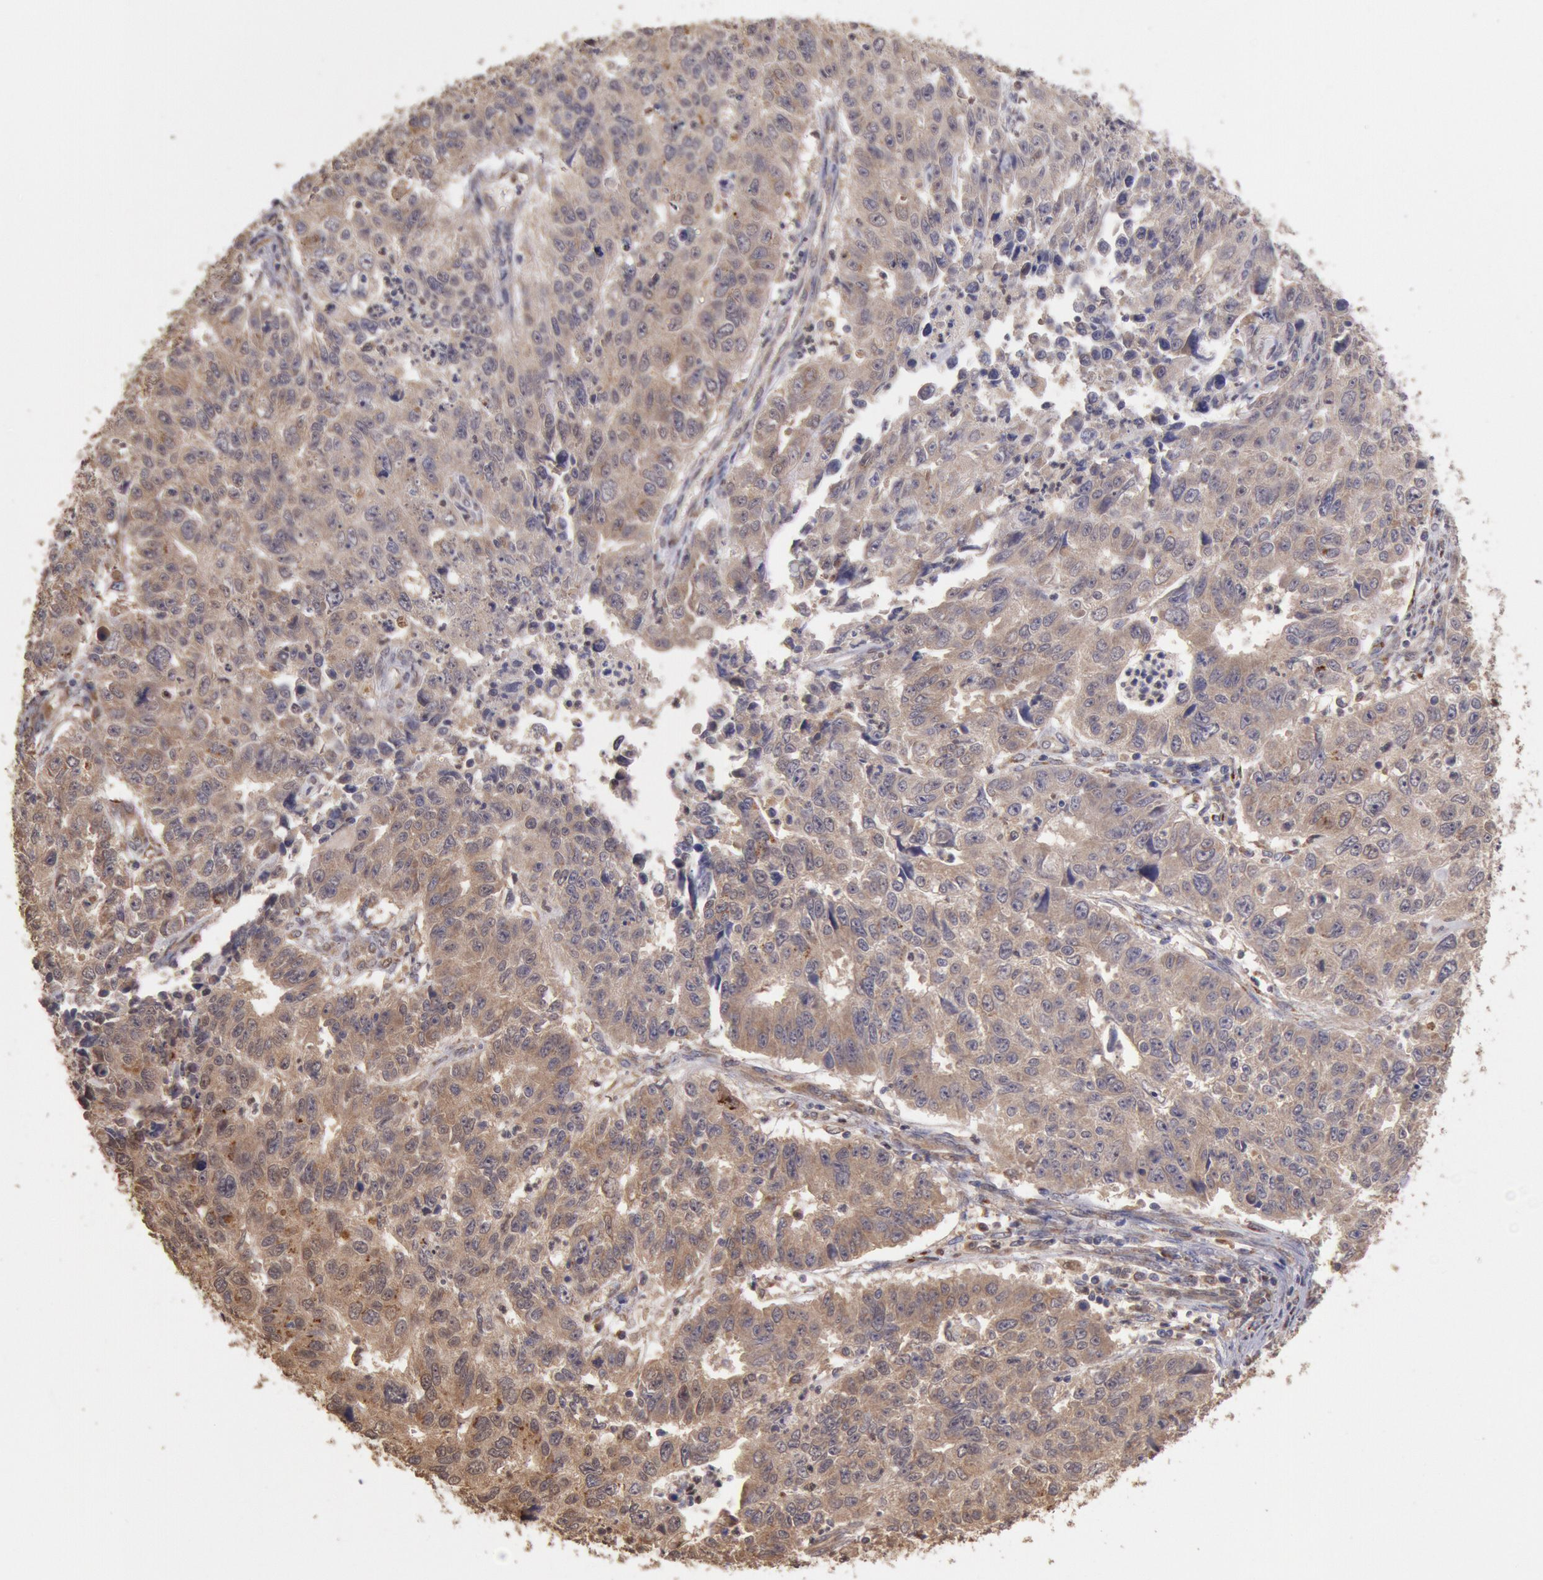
{"staining": {"intensity": "strong", "quantity": ">75%", "location": "cytoplasmic/membranous,nuclear"}, "tissue": "endometrial cancer", "cell_type": "Tumor cells", "image_type": "cancer", "snomed": [{"axis": "morphology", "description": "Adenocarcinoma, NOS"}, {"axis": "topography", "description": "Endometrium"}], "caption": "A photomicrograph showing strong cytoplasmic/membranous and nuclear staining in about >75% of tumor cells in endometrial cancer (adenocarcinoma), as visualized by brown immunohistochemical staining.", "gene": "COMT", "patient": {"sex": "female", "age": 42}}